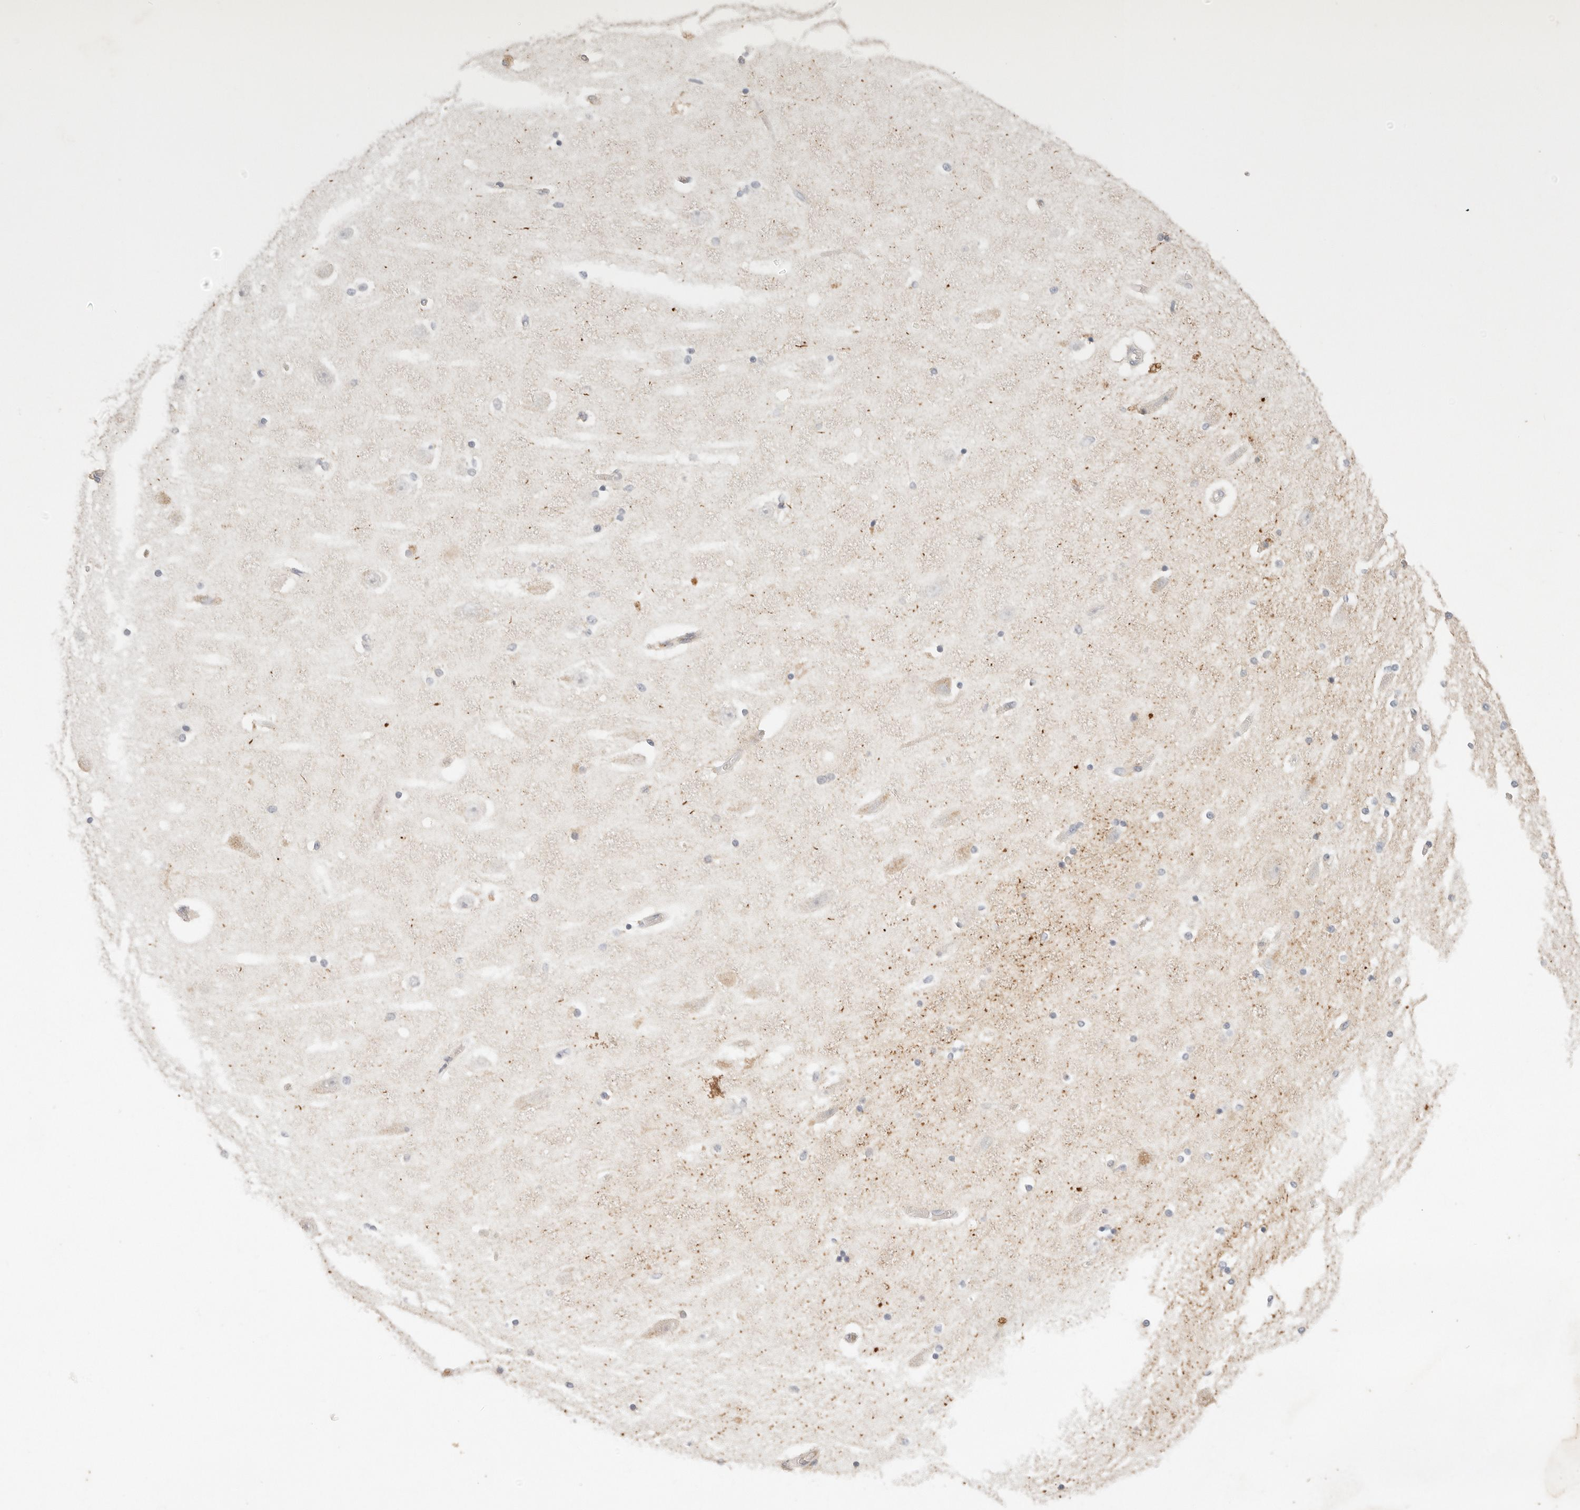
{"staining": {"intensity": "negative", "quantity": "none", "location": "none"}, "tissue": "hippocampus", "cell_type": "Glial cells", "image_type": "normal", "snomed": [{"axis": "morphology", "description": "Normal tissue, NOS"}, {"axis": "topography", "description": "Hippocampus"}], "caption": "IHC of benign human hippocampus exhibits no positivity in glial cells.", "gene": "SPHK1", "patient": {"sex": "female", "age": 54}}